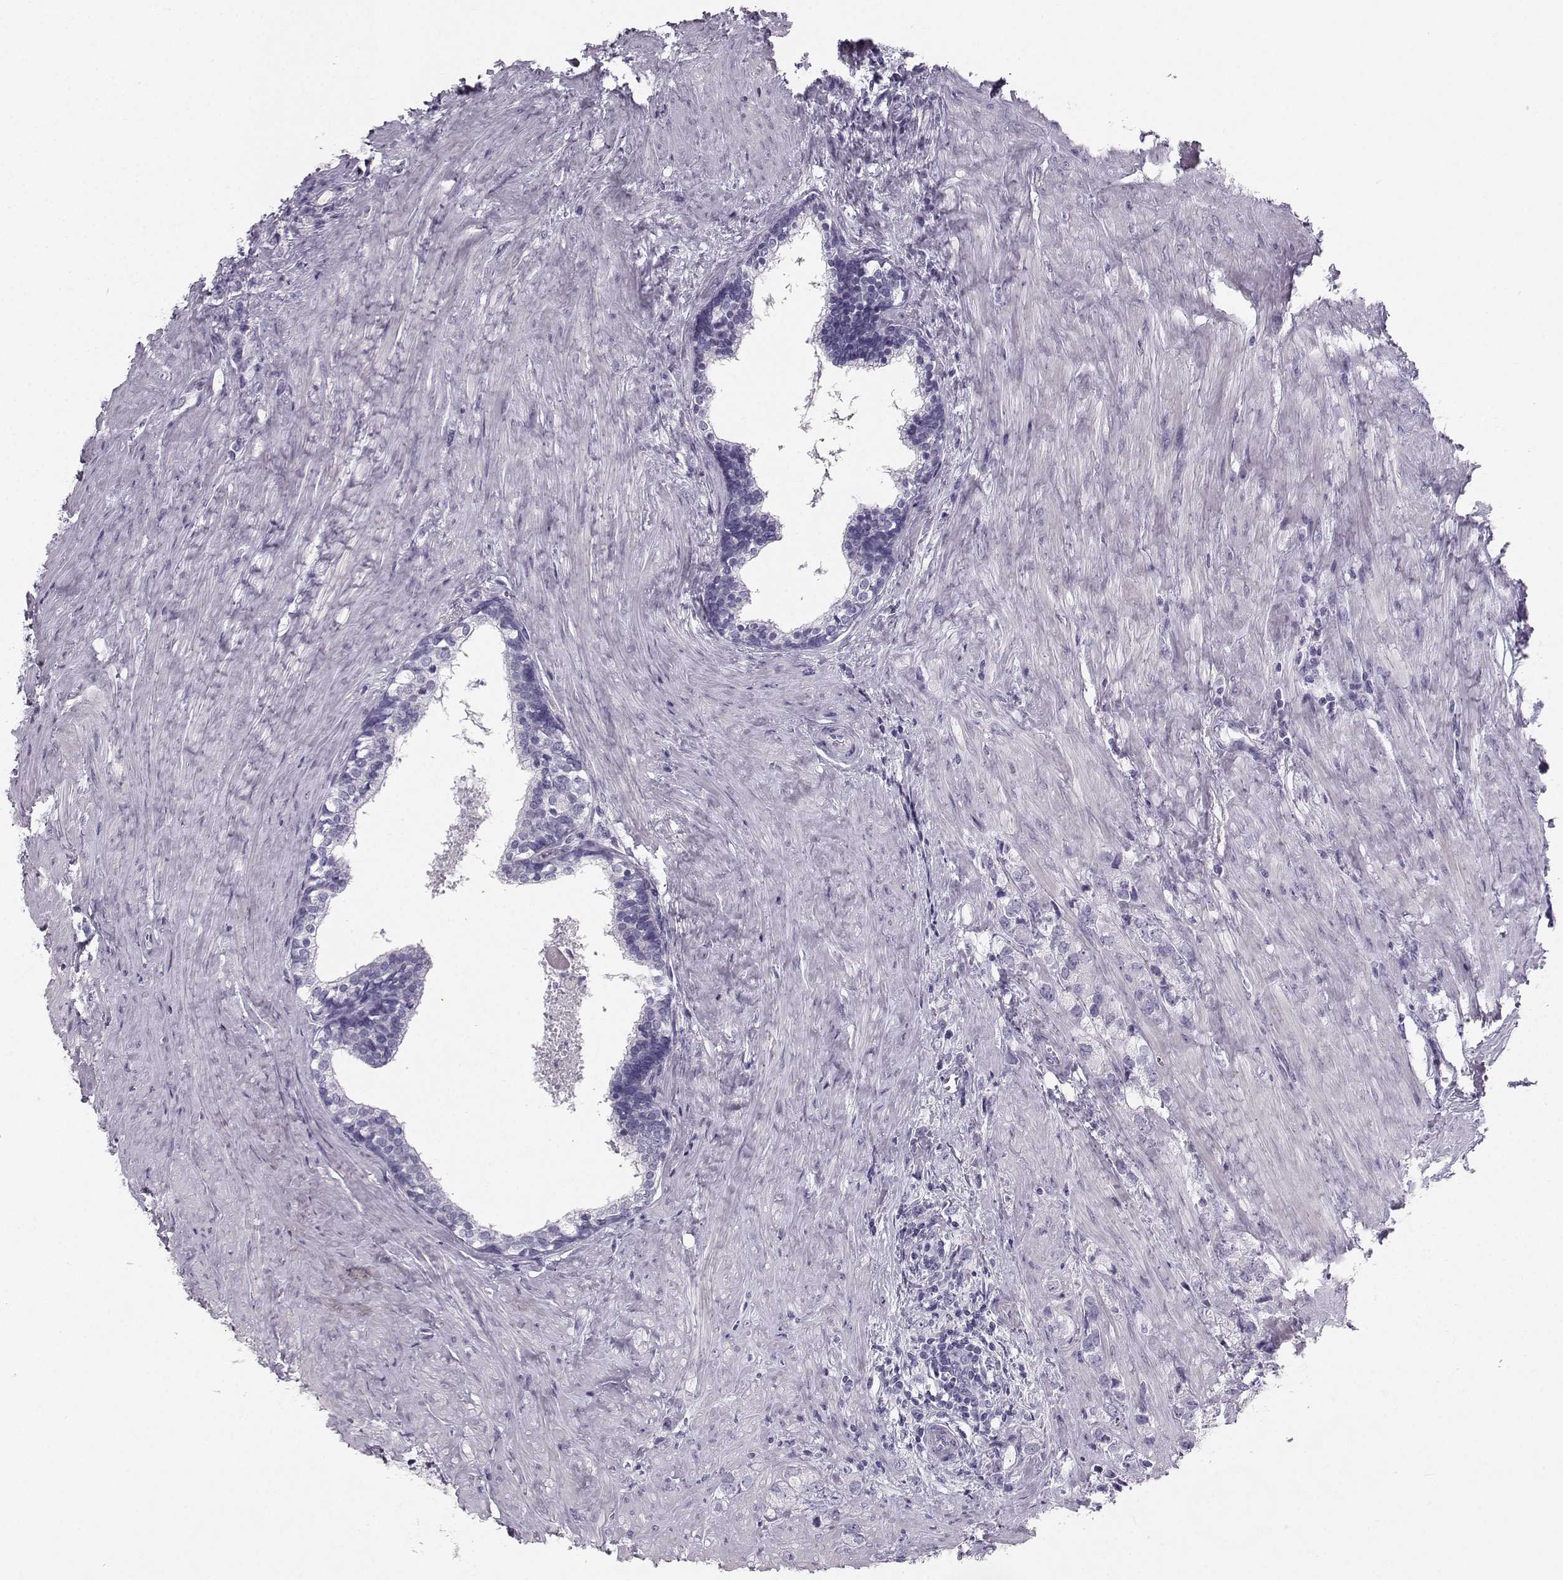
{"staining": {"intensity": "negative", "quantity": "none", "location": "none"}, "tissue": "prostate cancer", "cell_type": "Tumor cells", "image_type": "cancer", "snomed": [{"axis": "morphology", "description": "Adenocarcinoma, NOS"}, {"axis": "topography", "description": "Prostate and seminal vesicle, NOS"}], "caption": "Immunohistochemical staining of human adenocarcinoma (prostate) shows no significant positivity in tumor cells. Brightfield microscopy of immunohistochemistry (IHC) stained with DAB (3,3'-diaminobenzidine) (brown) and hematoxylin (blue), captured at high magnification.", "gene": "CASR", "patient": {"sex": "male", "age": 63}}